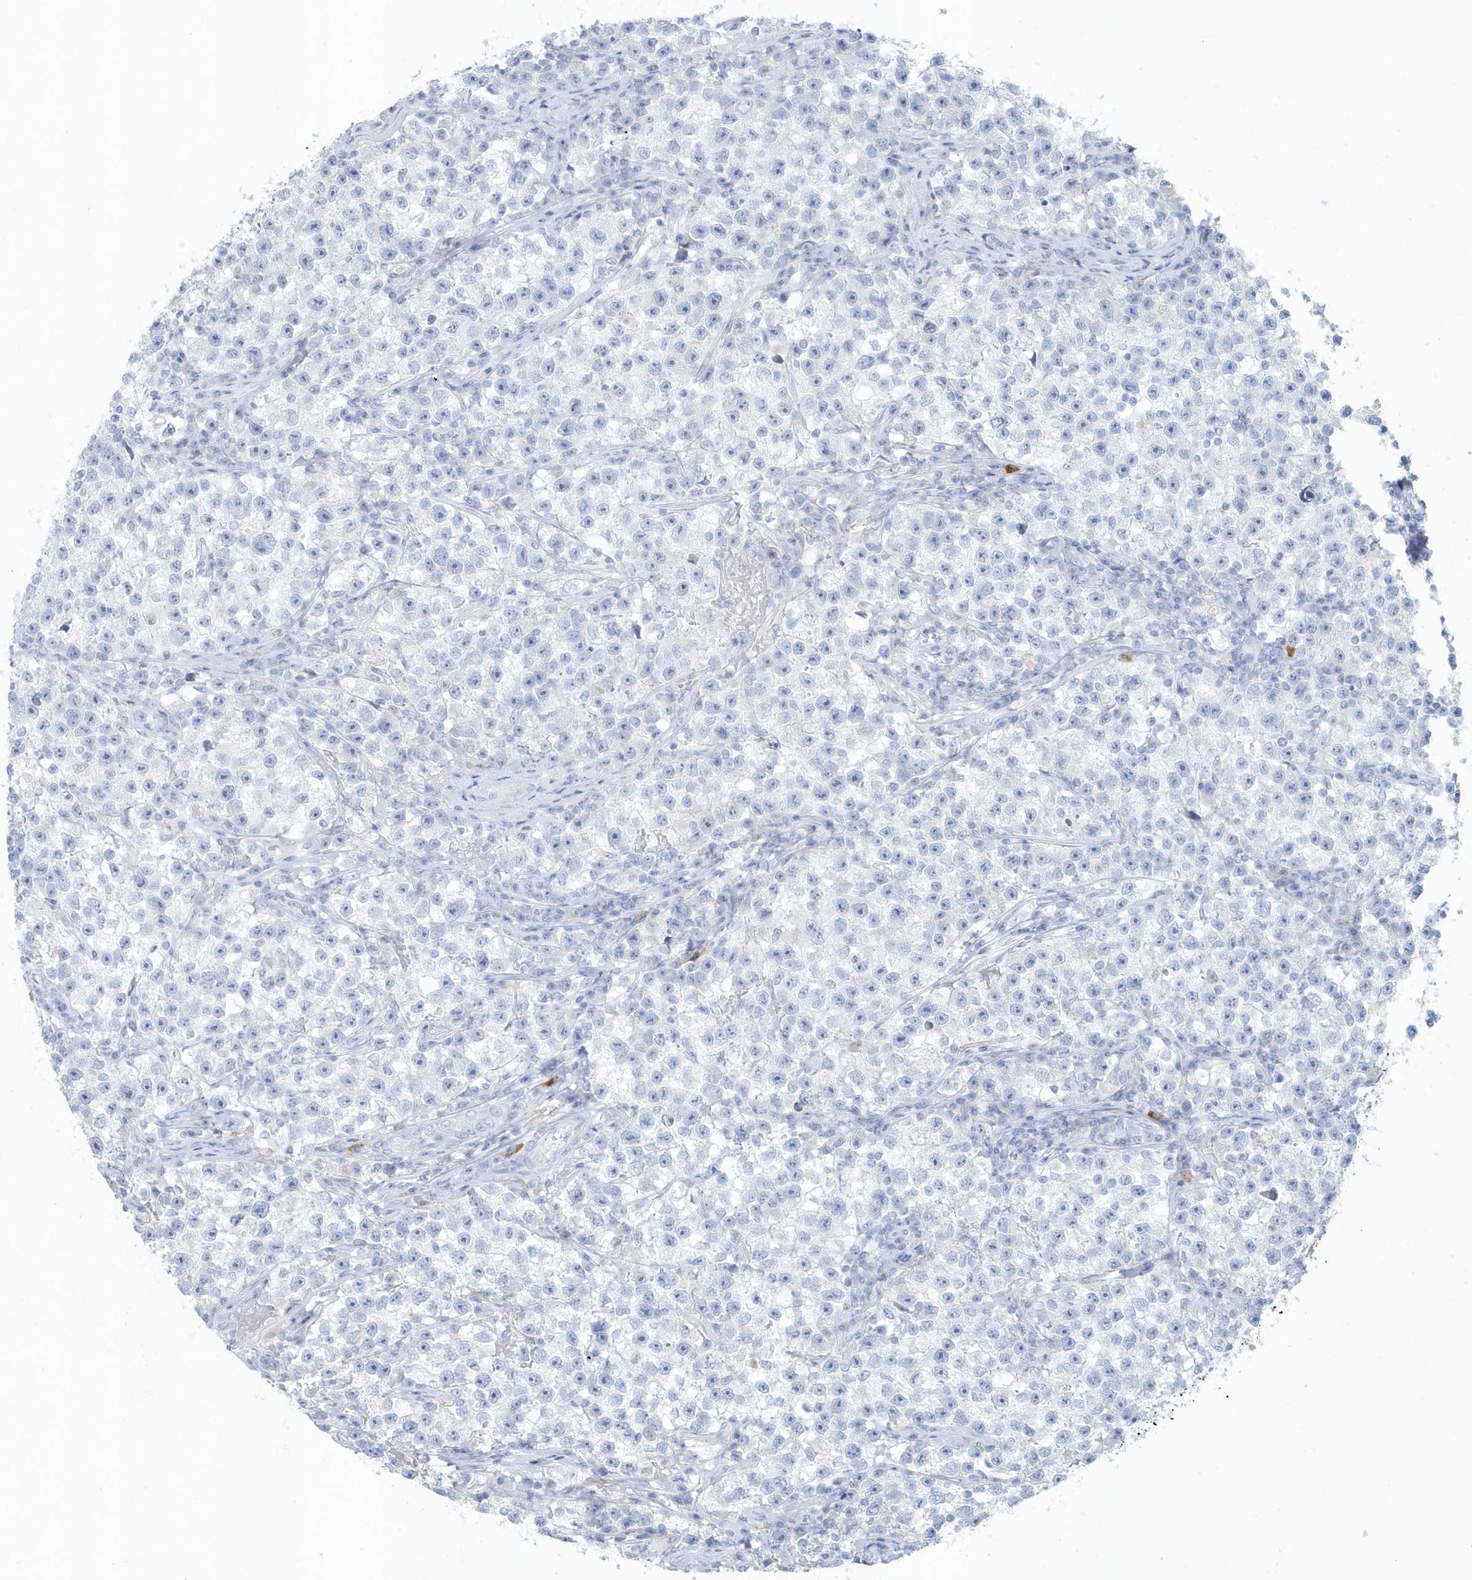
{"staining": {"intensity": "negative", "quantity": "none", "location": "none"}, "tissue": "testis cancer", "cell_type": "Tumor cells", "image_type": "cancer", "snomed": [{"axis": "morphology", "description": "Seminoma, NOS"}, {"axis": "topography", "description": "Testis"}], "caption": "Micrograph shows no protein expression in tumor cells of seminoma (testis) tissue.", "gene": "FAM98A", "patient": {"sex": "male", "age": 22}}